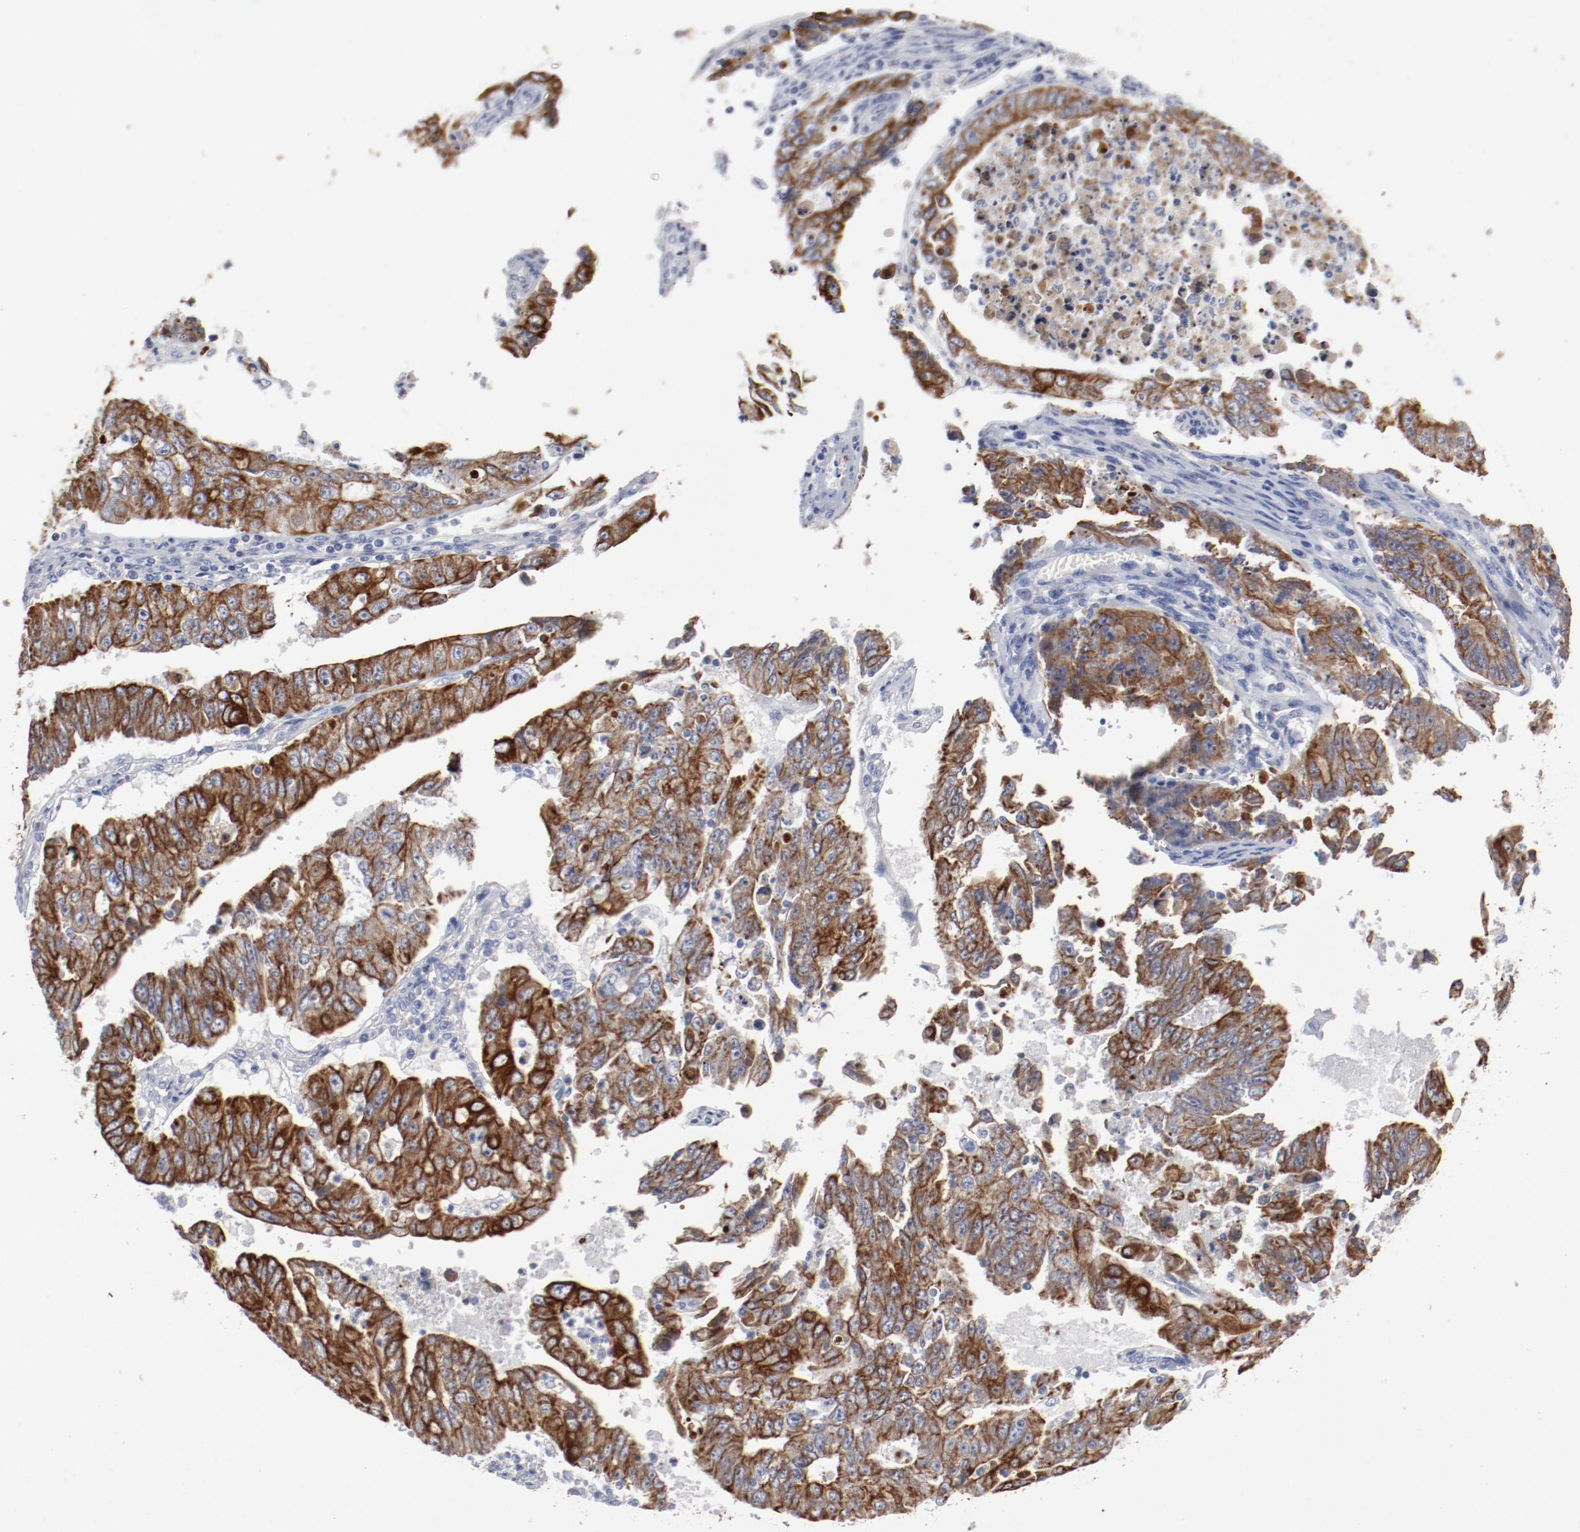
{"staining": {"intensity": "strong", "quantity": ">75%", "location": "cytoplasmic/membranous"}, "tissue": "endometrial cancer", "cell_type": "Tumor cells", "image_type": "cancer", "snomed": [{"axis": "morphology", "description": "Adenocarcinoma, NOS"}, {"axis": "topography", "description": "Endometrium"}], "caption": "The image shows staining of adenocarcinoma (endometrial), revealing strong cytoplasmic/membranous protein expression (brown color) within tumor cells.", "gene": "TSPAN6", "patient": {"sex": "female", "age": 42}}